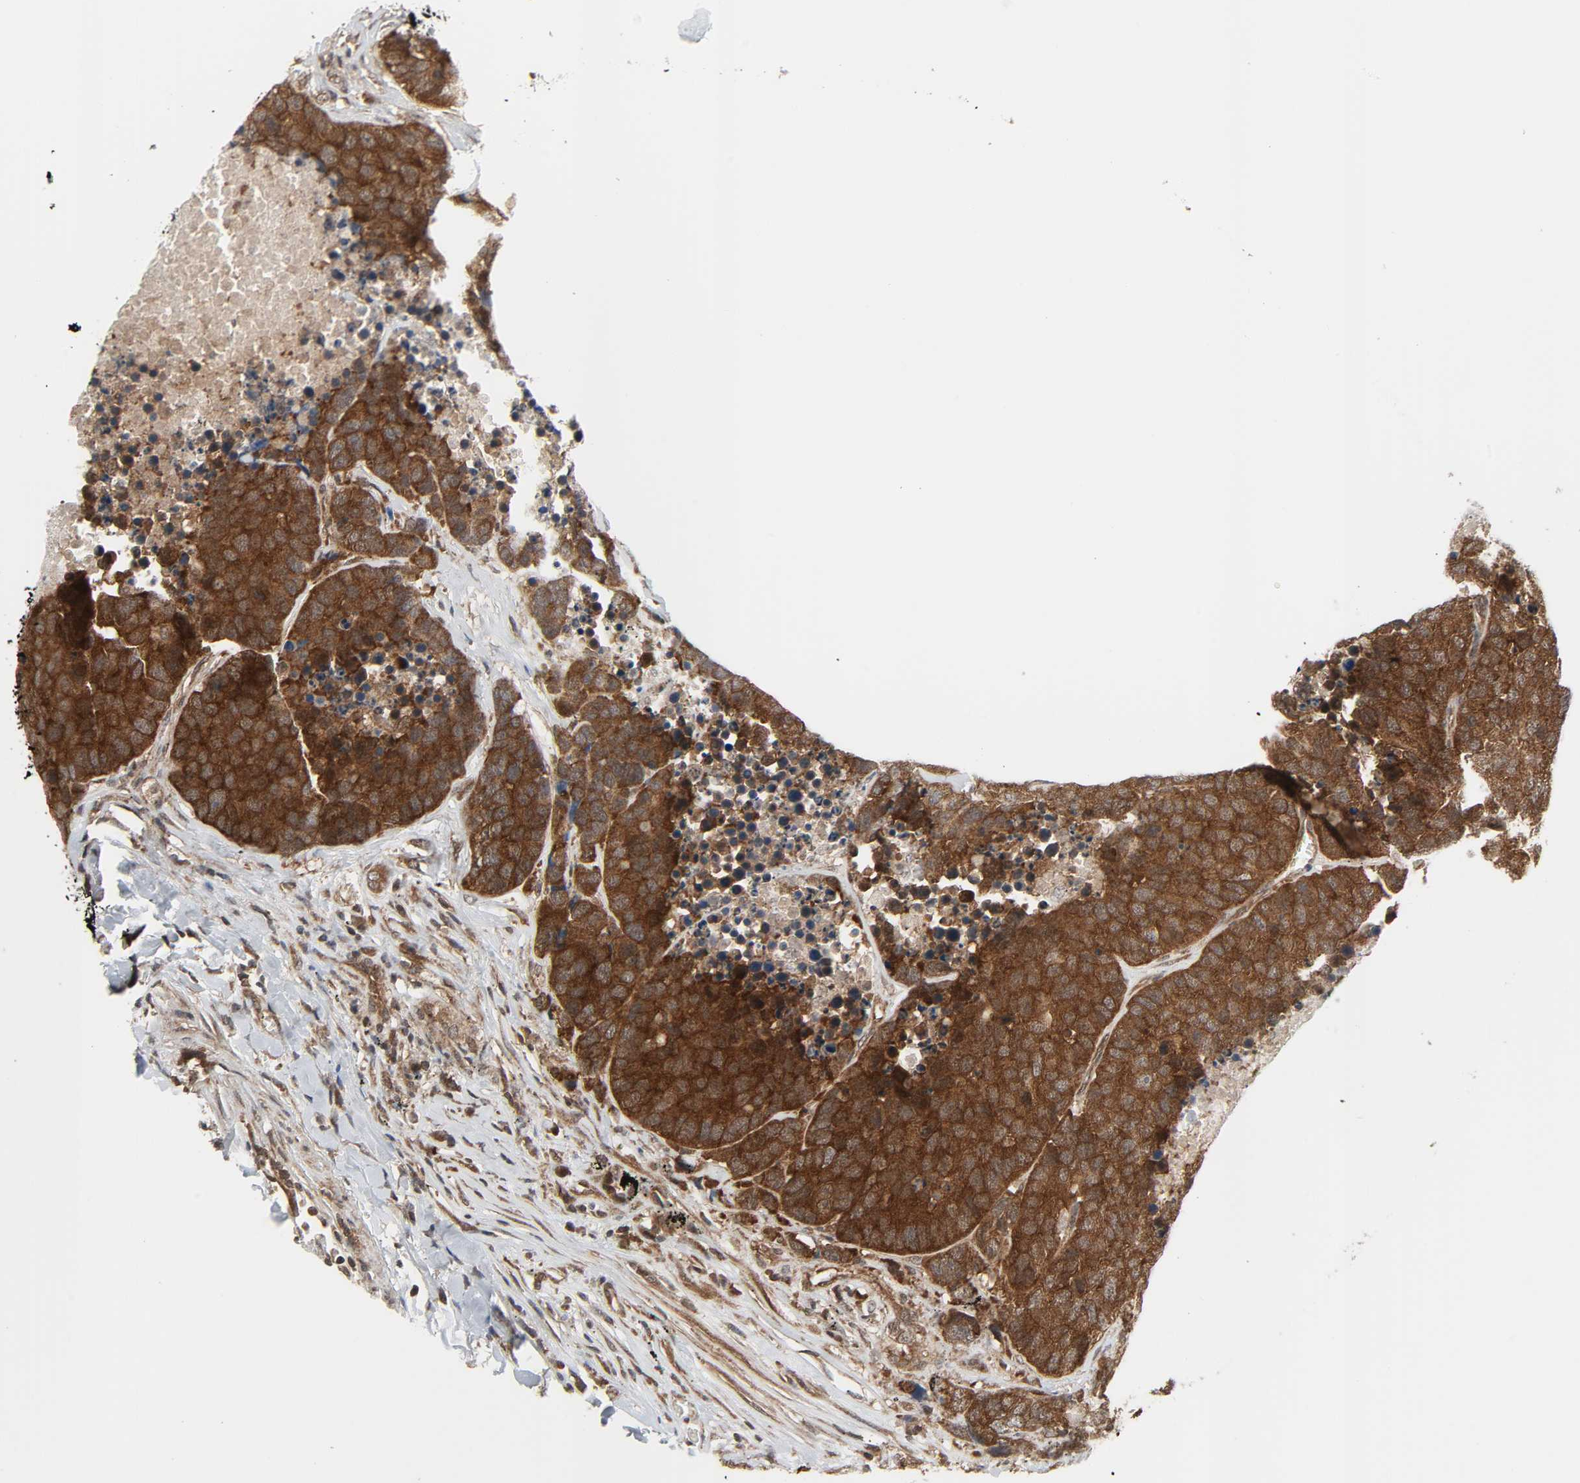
{"staining": {"intensity": "strong", "quantity": ">75%", "location": "cytoplasmic/membranous"}, "tissue": "carcinoid", "cell_type": "Tumor cells", "image_type": "cancer", "snomed": [{"axis": "morphology", "description": "Carcinoid, malignant, NOS"}, {"axis": "topography", "description": "Lung"}], "caption": "The photomicrograph reveals immunohistochemical staining of carcinoid. There is strong cytoplasmic/membranous expression is seen in about >75% of tumor cells. (IHC, brightfield microscopy, high magnification).", "gene": "GSK3A", "patient": {"sex": "male", "age": 60}}